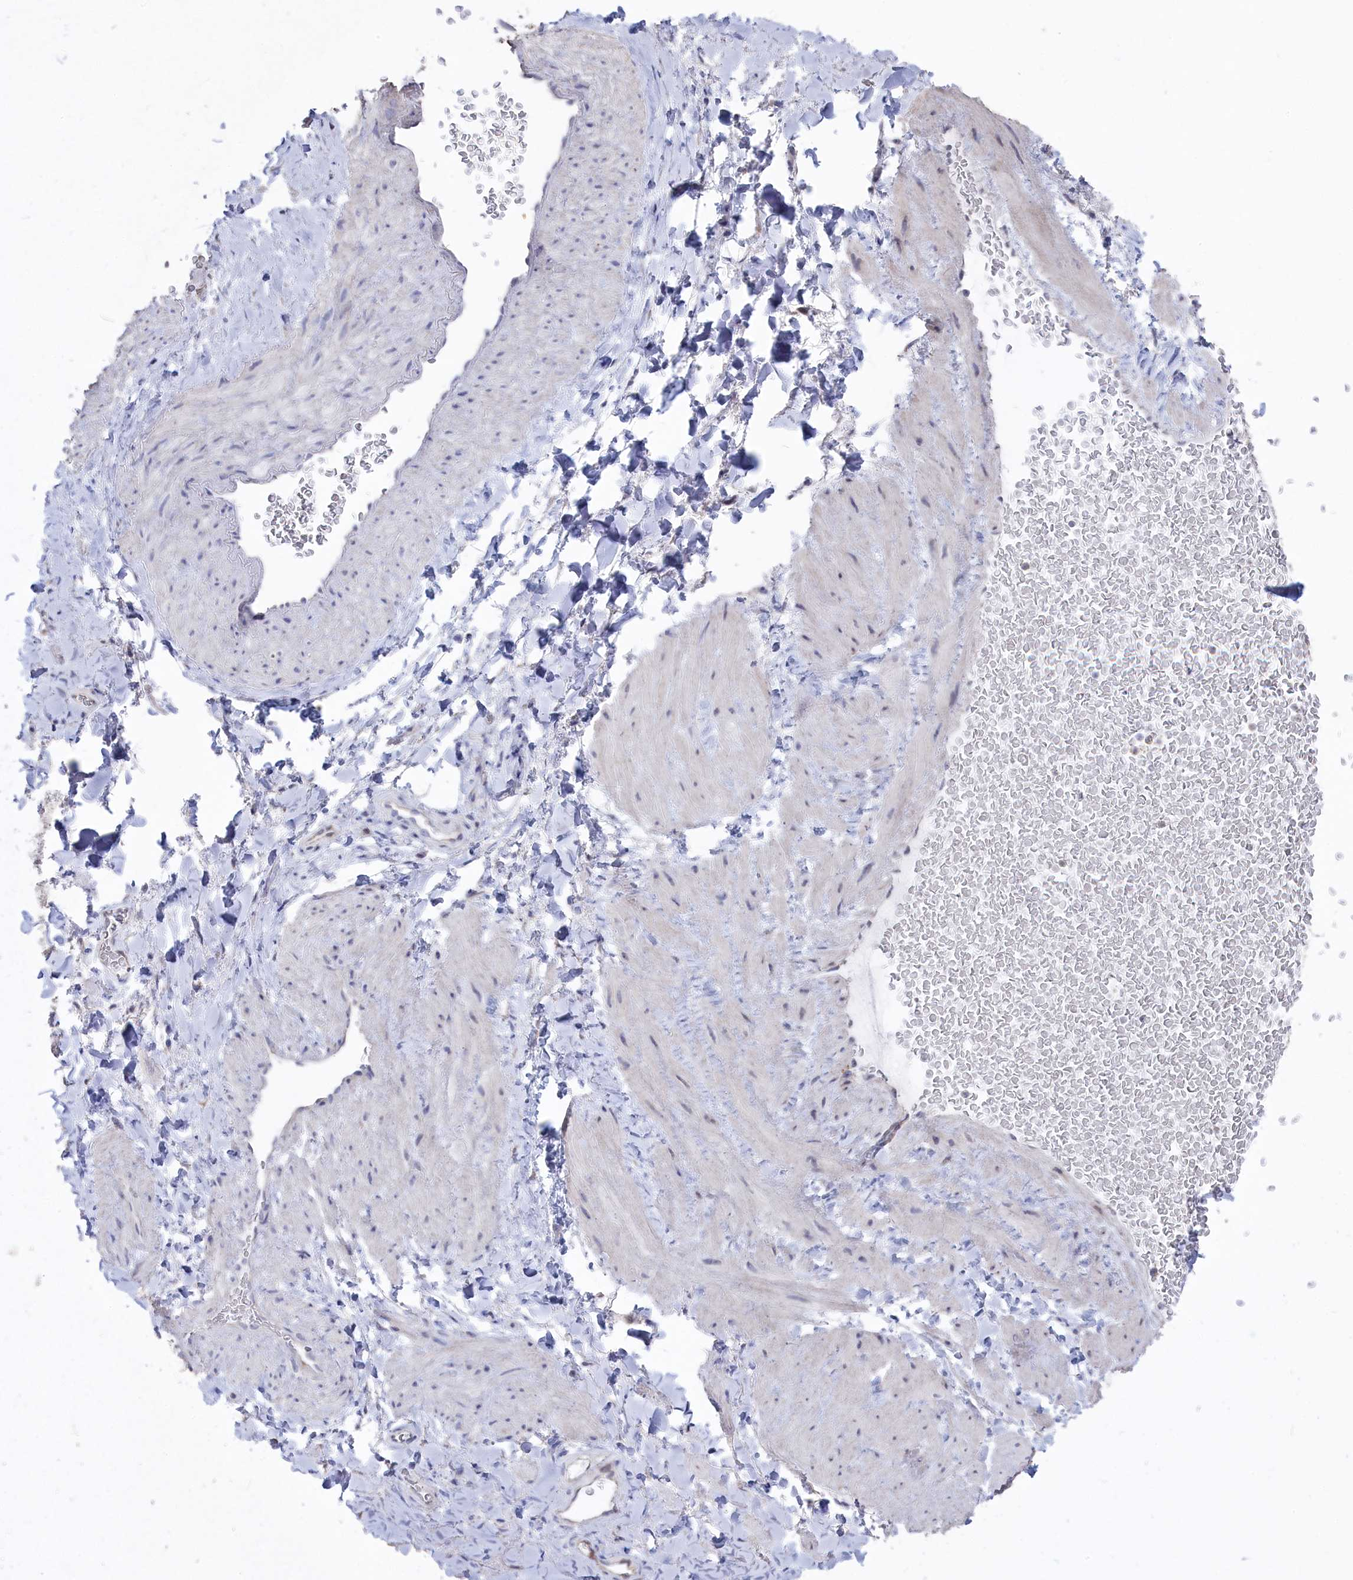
{"staining": {"intensity": "negative", "quantity": "none", "location": "none"}, "tissue": "adipose tissue", "cell_type": "Adipocytes", "image_type": "normal", "snomed": [{"axis": "morphology", "description": "Normal tissue, NOS"}, {"axis": "topography", "description": "Soft tissue"}, {"axis": "topography", "description": "Vascular tissue"}], "caption": "A histopathology image of adipose tissue stained for a protein exhibits no brown staining in adipocytes. (DAB (3,3'-diaminobenzidine) IHC with hematoxylin counter stain).", "gene": "SEMG2", "patient": {"sex": "male", "age": 54}}